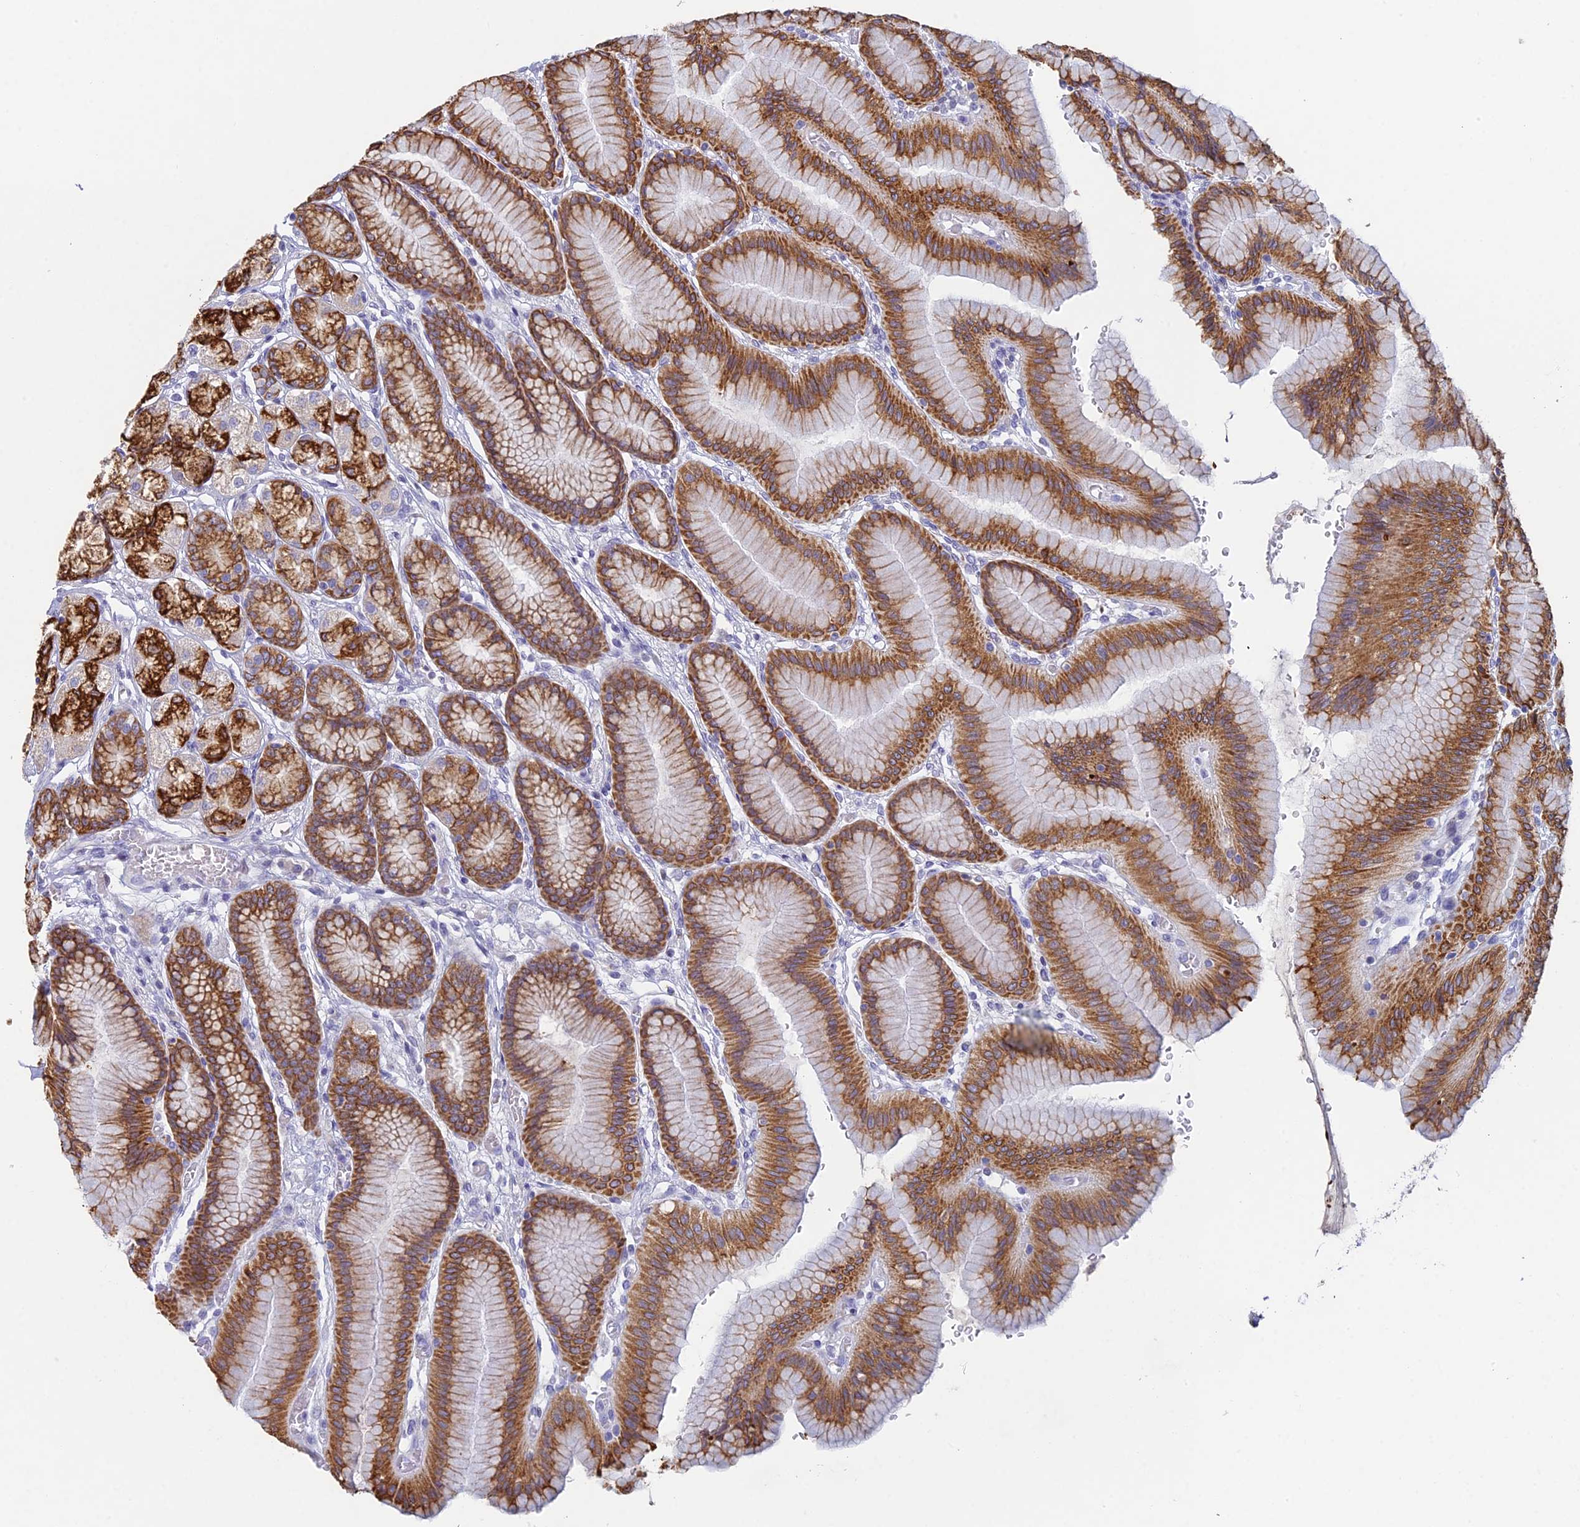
{"staining": {"intensity": "strong", "quantity": "25%-75%", "location": "cytoplasmic/membranous"}, "tissue": "stomach", "cell_type": "Glandular cells", "image_type": "normal", "snomed": [{"axis": "morphology", "description": "Normal tissue, NOS"}, {"axis": "morphology", "description": "Adenocarcinoma, NOS"}, {"axis": "morphology", "description": "Adenocarcinoma, High grade"}, {"axis": "topography", "description": "Stomach, upper"}, {"axis": "topography", "description": "Stomach"}], "caption": "IHC photomicrograph of normal human stomach stained for a protein (brown), which displays high levels of strong cytoplasmic/membranous staining in about 25%-75% of glandular cells.", "gene": "REXO5", "patient": {"sex": "female", "age": 65}}